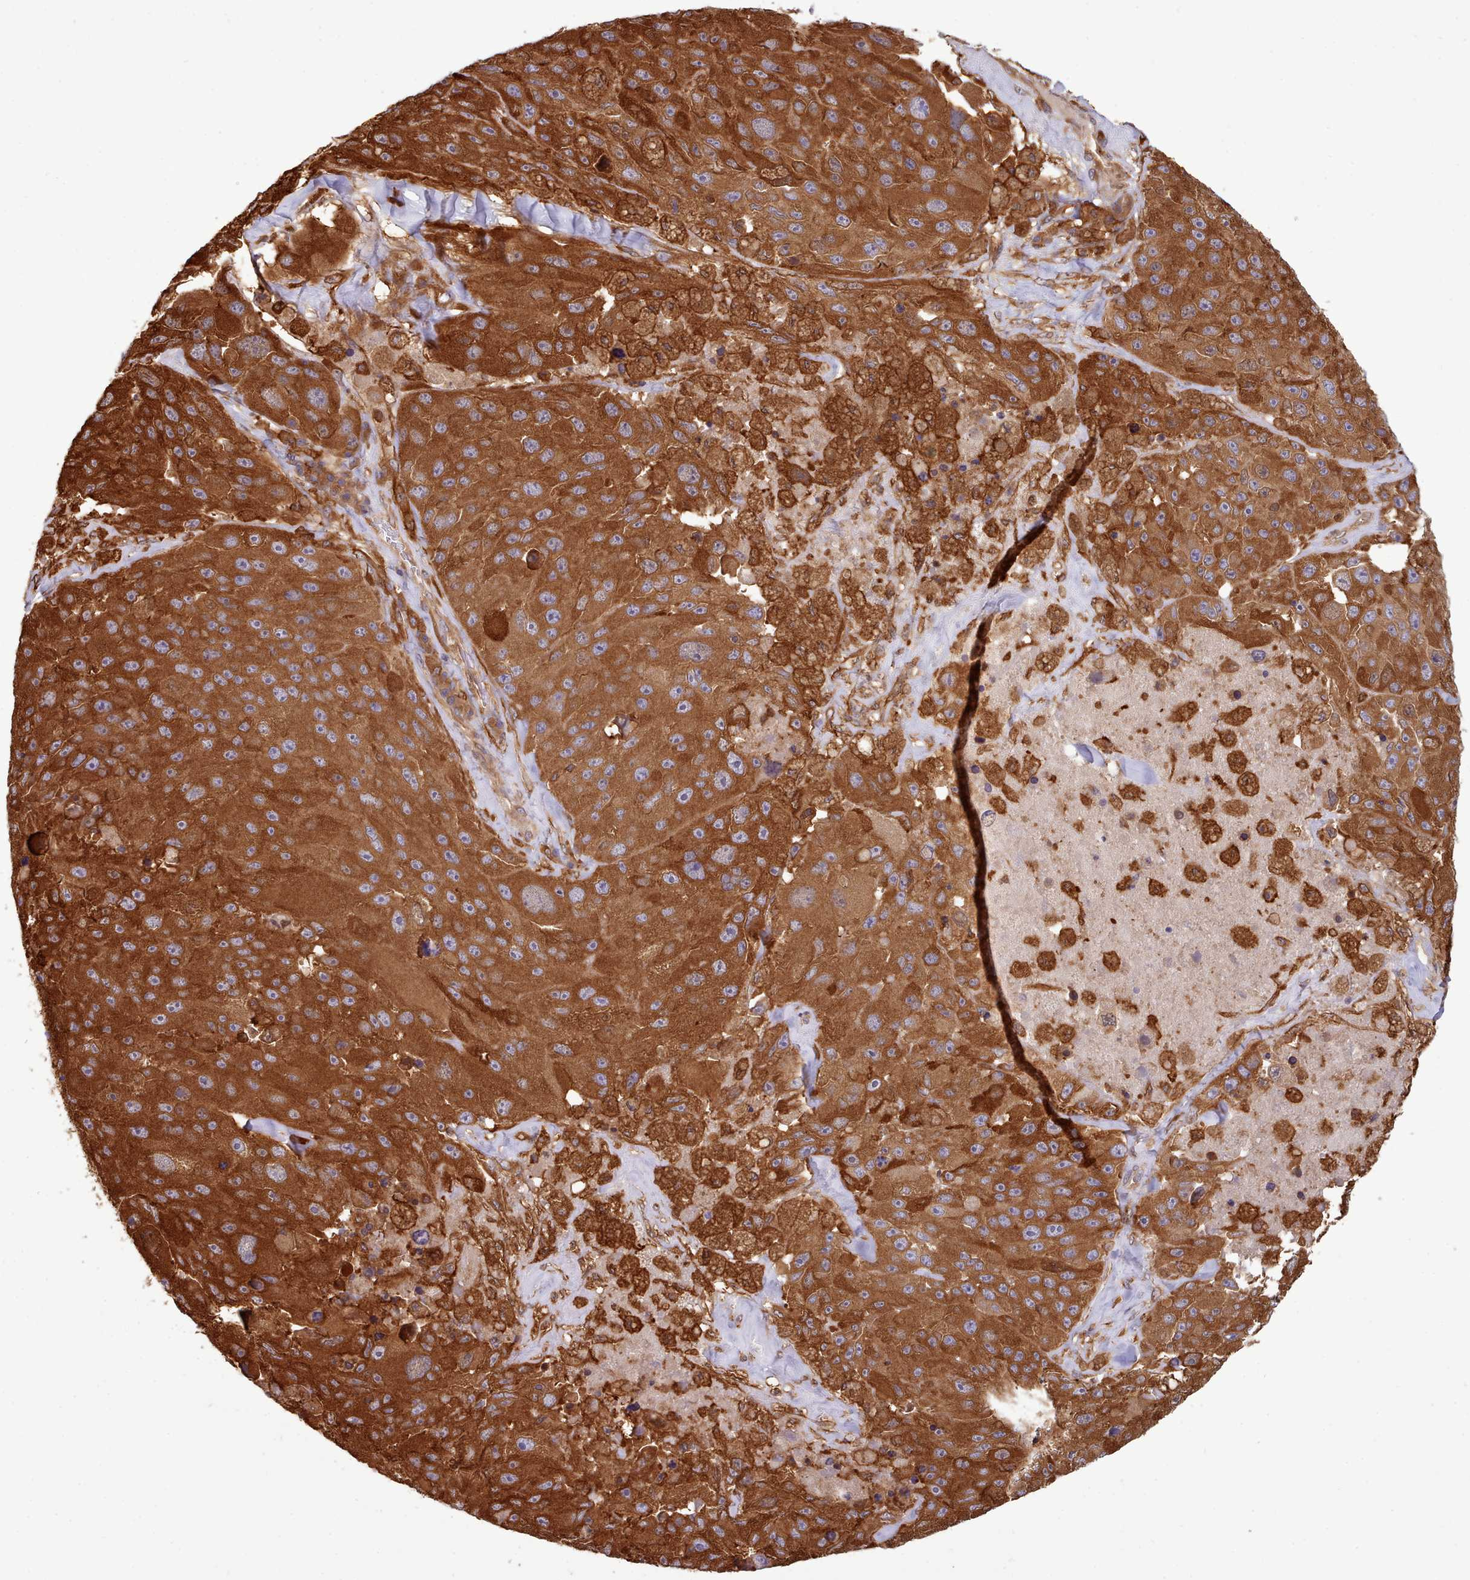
{"staining": {"intensity": "strong", "quantity": ">75%", "location": "cytoplasmic/membranous"}, "tissue": "melanoma", "cell_type": "Tumor cells", "image_type": "cancer", "snomed": [{"axis": "morphology", "description": "Malignant melanoma, Metastatic site"}, {"axis": "topography", "description": "Lymph node"}], "caption": "High-magnification brightfield microscopy of melanoma stained with DAB (brown) and counterstained with hematoxylin (blue). tumor cells exhibit strong cytoplasmic/membranous expression is present in about>75% of cells.", "gene": "SLC4A9", "patient": {"sex": "male", "age": 62}}